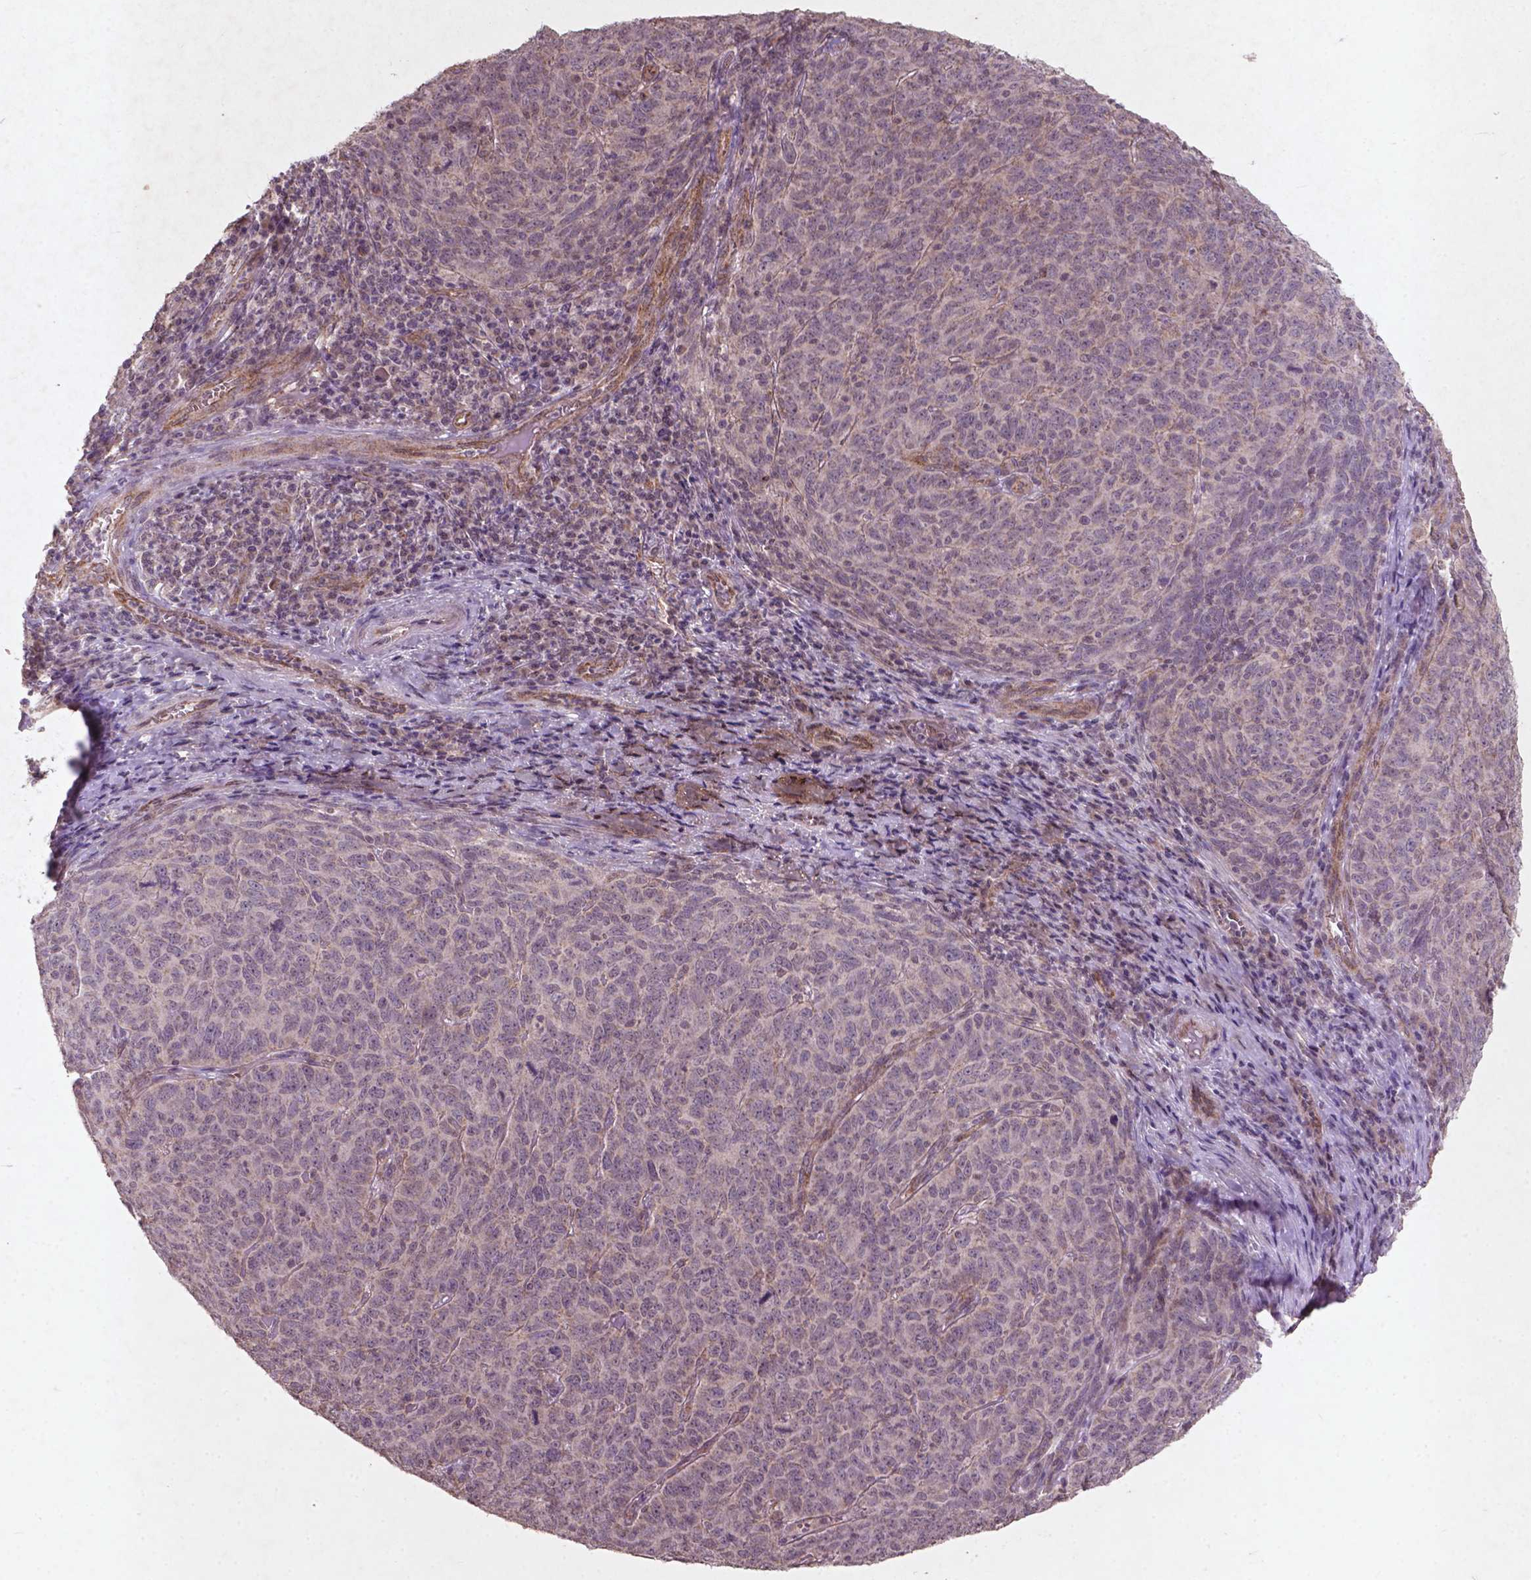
{"staining": {"intensity": "negative", "quantity": "none", "location": "none"}, "tissue": "skin cancer", "cell_type": "Tumor cells", "image_type": "cancer", "snomed": [{"axis": "morphology", "description": "Squamous cell carcinoma, NOS"}, {"axis": "topography", "description": "Skin"}, {"axis": "topography", "description": "Anal"}], "caption": "High power microscopy histopathology image of an immunohistochemistry histopathology image of skin squamous cell carcinoma, revealing no significant staining in tumor cells.", "gene": "SMAD2", "patient": {"sex": "female", "age": 51}}